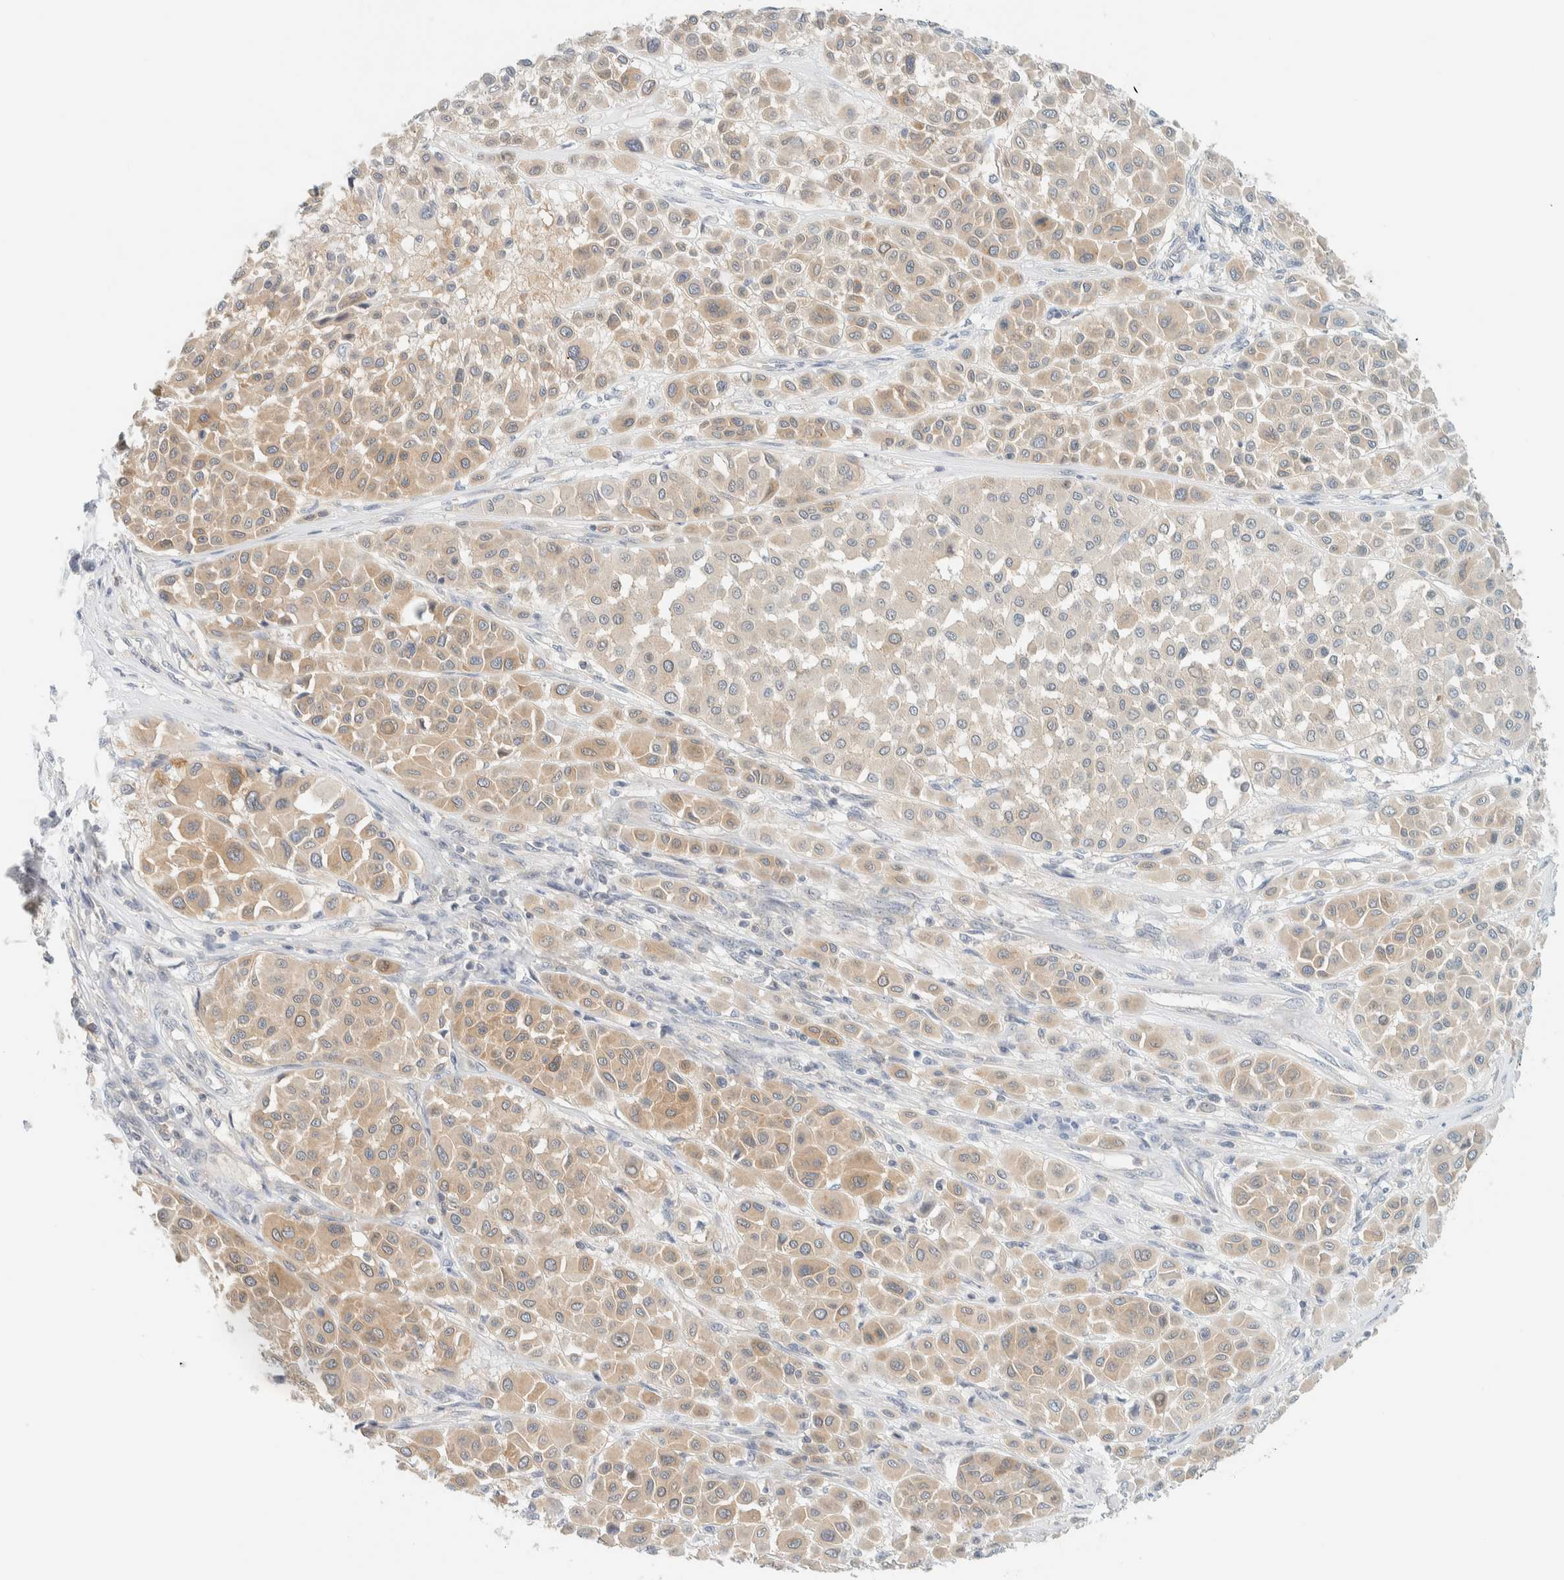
{"staining": {"intensity": "weak", "quantity": ">75%", "location": "cytoplasmic/membranous"}, "tissue": "melanoma", "cell_type": "Tumor cells", "image_type": "cancer", "snomed": [{"axis": "morphology", "description": "Malignant melanoma, Metastatic site"}, {"axis": "topography", "description": "Soft tissue"}], "caption": "About >75% of tumor cells in melanoma demonstrate weak cytoplasmic/membranous protein expression as visualized by brown immunohistochemical staining.", "gene": "NDE1", "patient": {"sex": "male", "age": 41}}